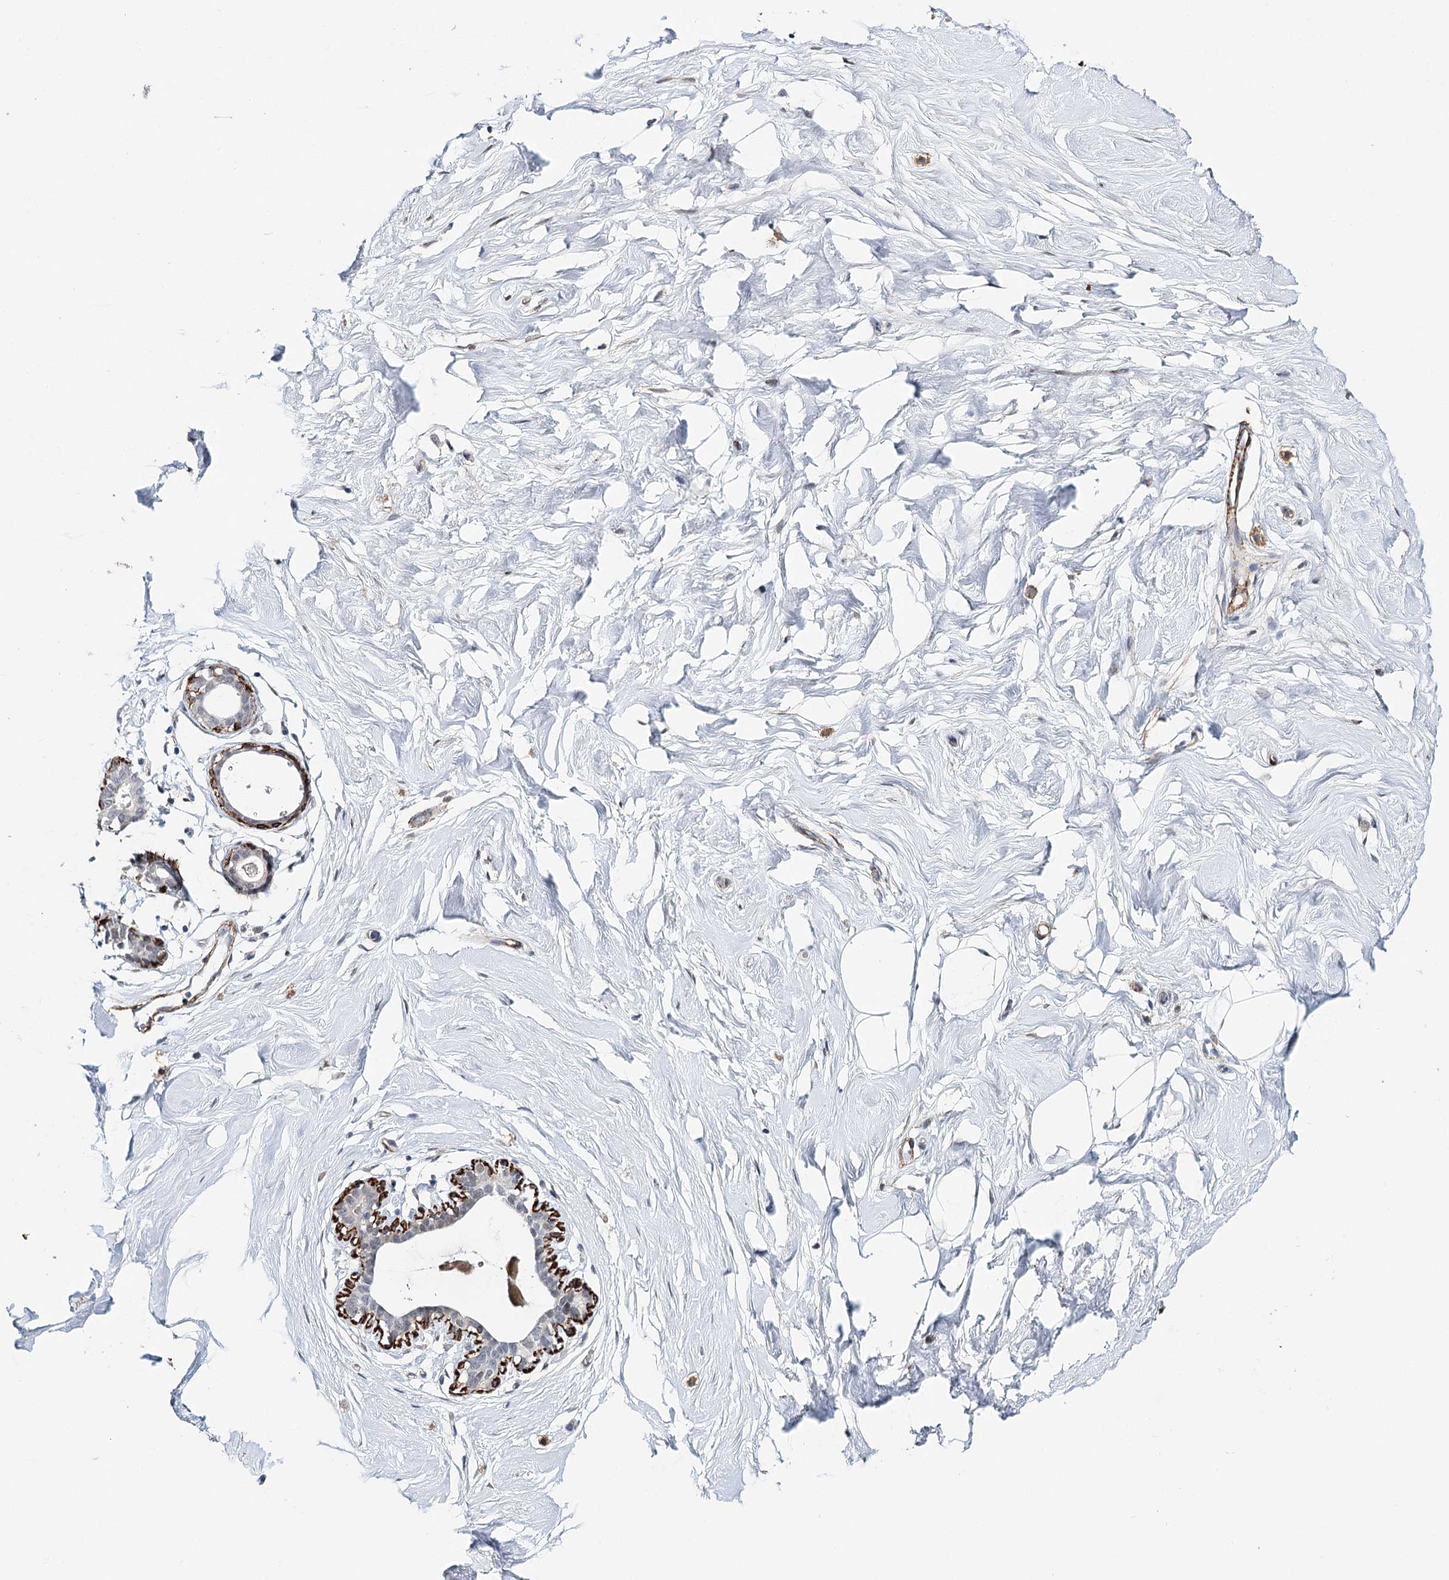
{"staining": {"intensity": "negative", "quantity": "none", "location": "none"}, "tissue": "breast", "cell_type": "Adipocytes", "image_type": "normal", "snomed": [{"axis": "morphology", "description": "Normal tissue, NOS"}, {"axis": "morphology", "description": "Adenoma, NOS"}, {"axis": "topography", "description": "Breast"}], "caption": "An IHC image of unremarkable breast is shown. There is no staining in adipocytes of breast. Brightfield microscopy of IHC stained with DAB (brown) and hematoxylin (blue), captured at high magnification.", "gene": "CFAP46", "patient": {"sex": "female", "age": 23}}